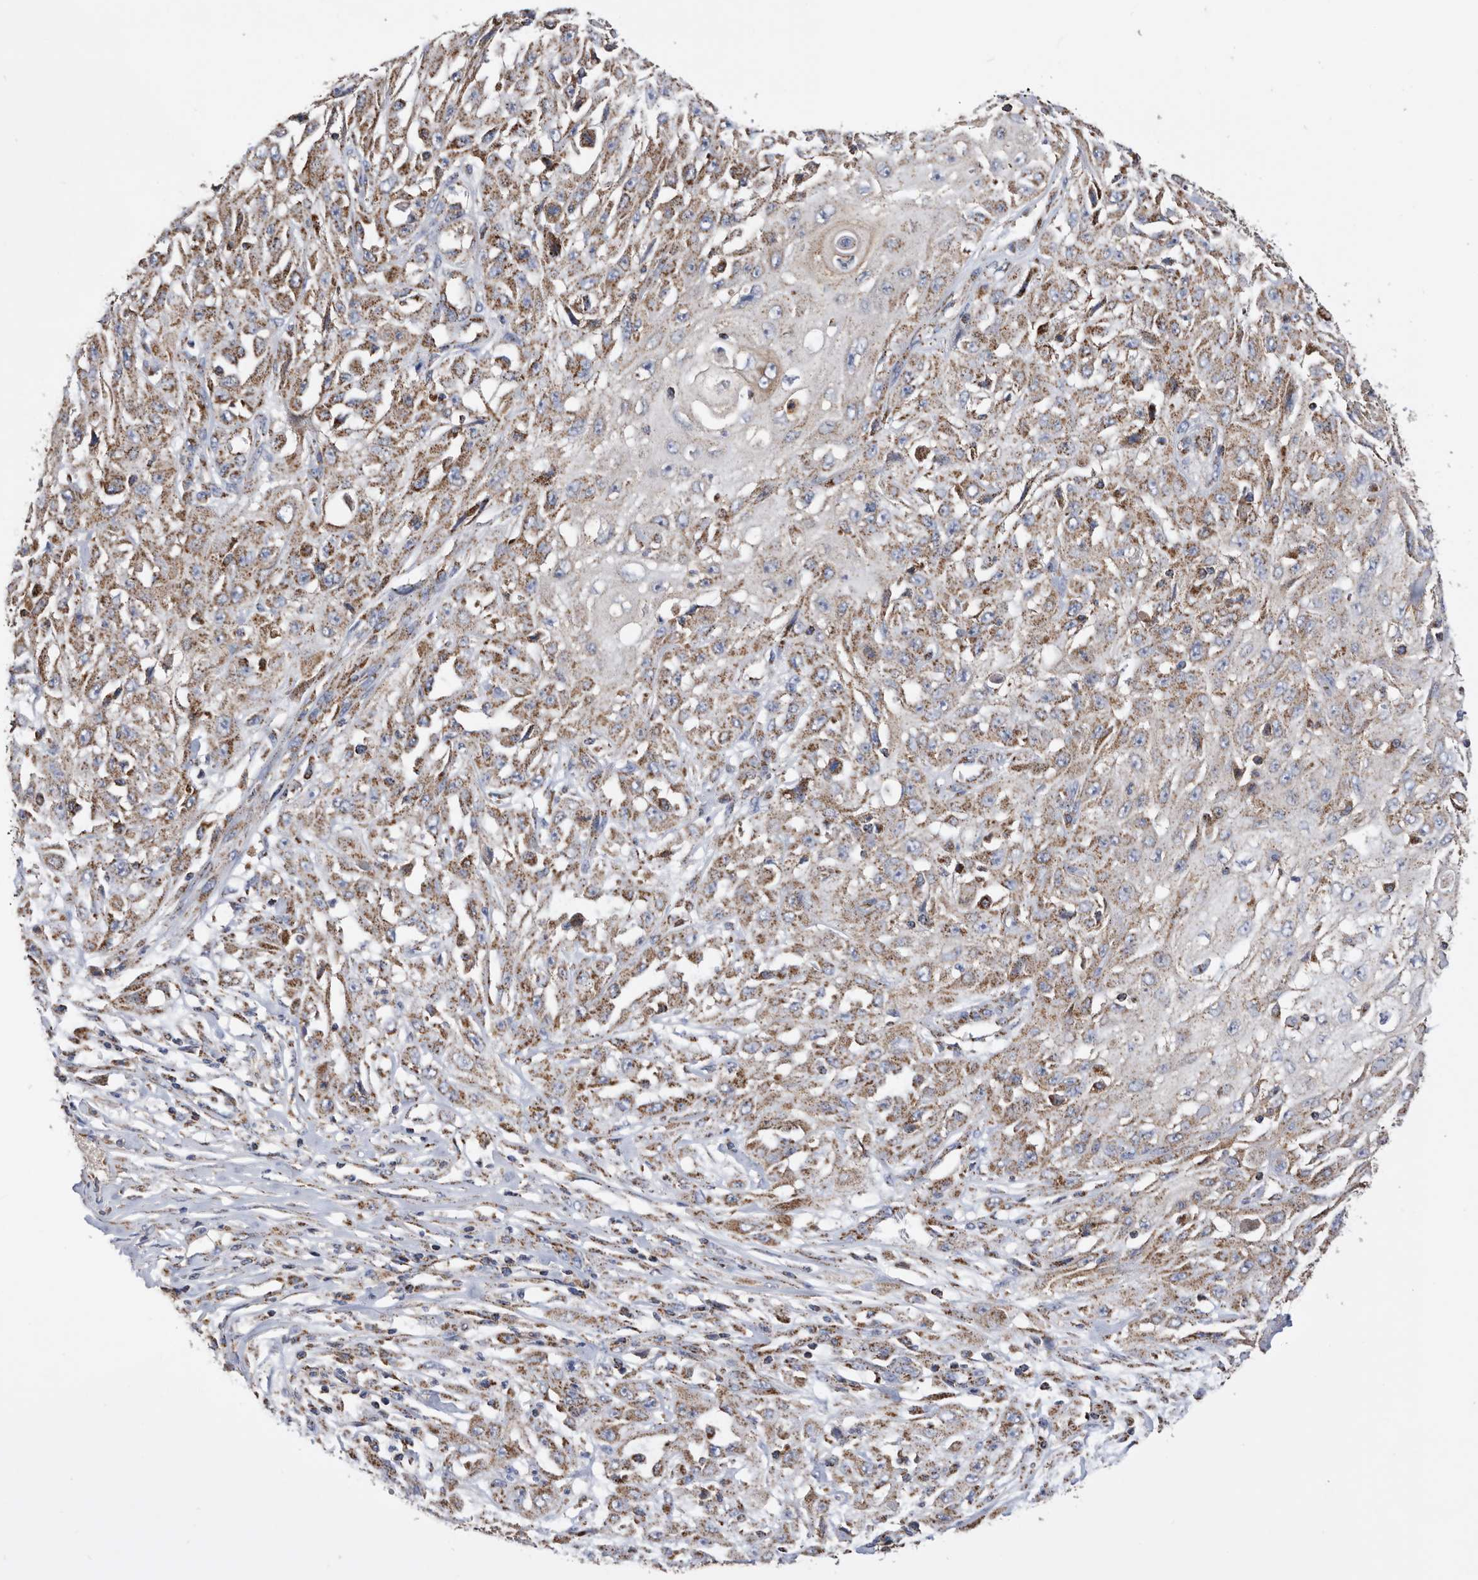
{"staining": {"intensity": "moderate", "quantity": ">75%", "location": "cytoplasmic/membranous"}, "tissue": "skin cancer", "cell_type": "Tumor cells", "image_type": "cancer", "snomed": [{"axis": "morphology", "description": "Squamous cell carcinoma, NOS"}, {"axis": "morphology", "description": "Squamous cell carcinoma, metastatic, NOS"}, {"axis": "topography", "description": "Skin"}, {"axis": "topography", "description": "Lymph node"}], "caption": "Metastatic squamous cell carcinoma (skin) was stained to show a protein in brown. There is medium levels of moderate cytoplasmic/membranous positivity in approximately >75% of tumor cells.", "gene": "WFDC1", "patient": {"sex": "male", "age": 75}}